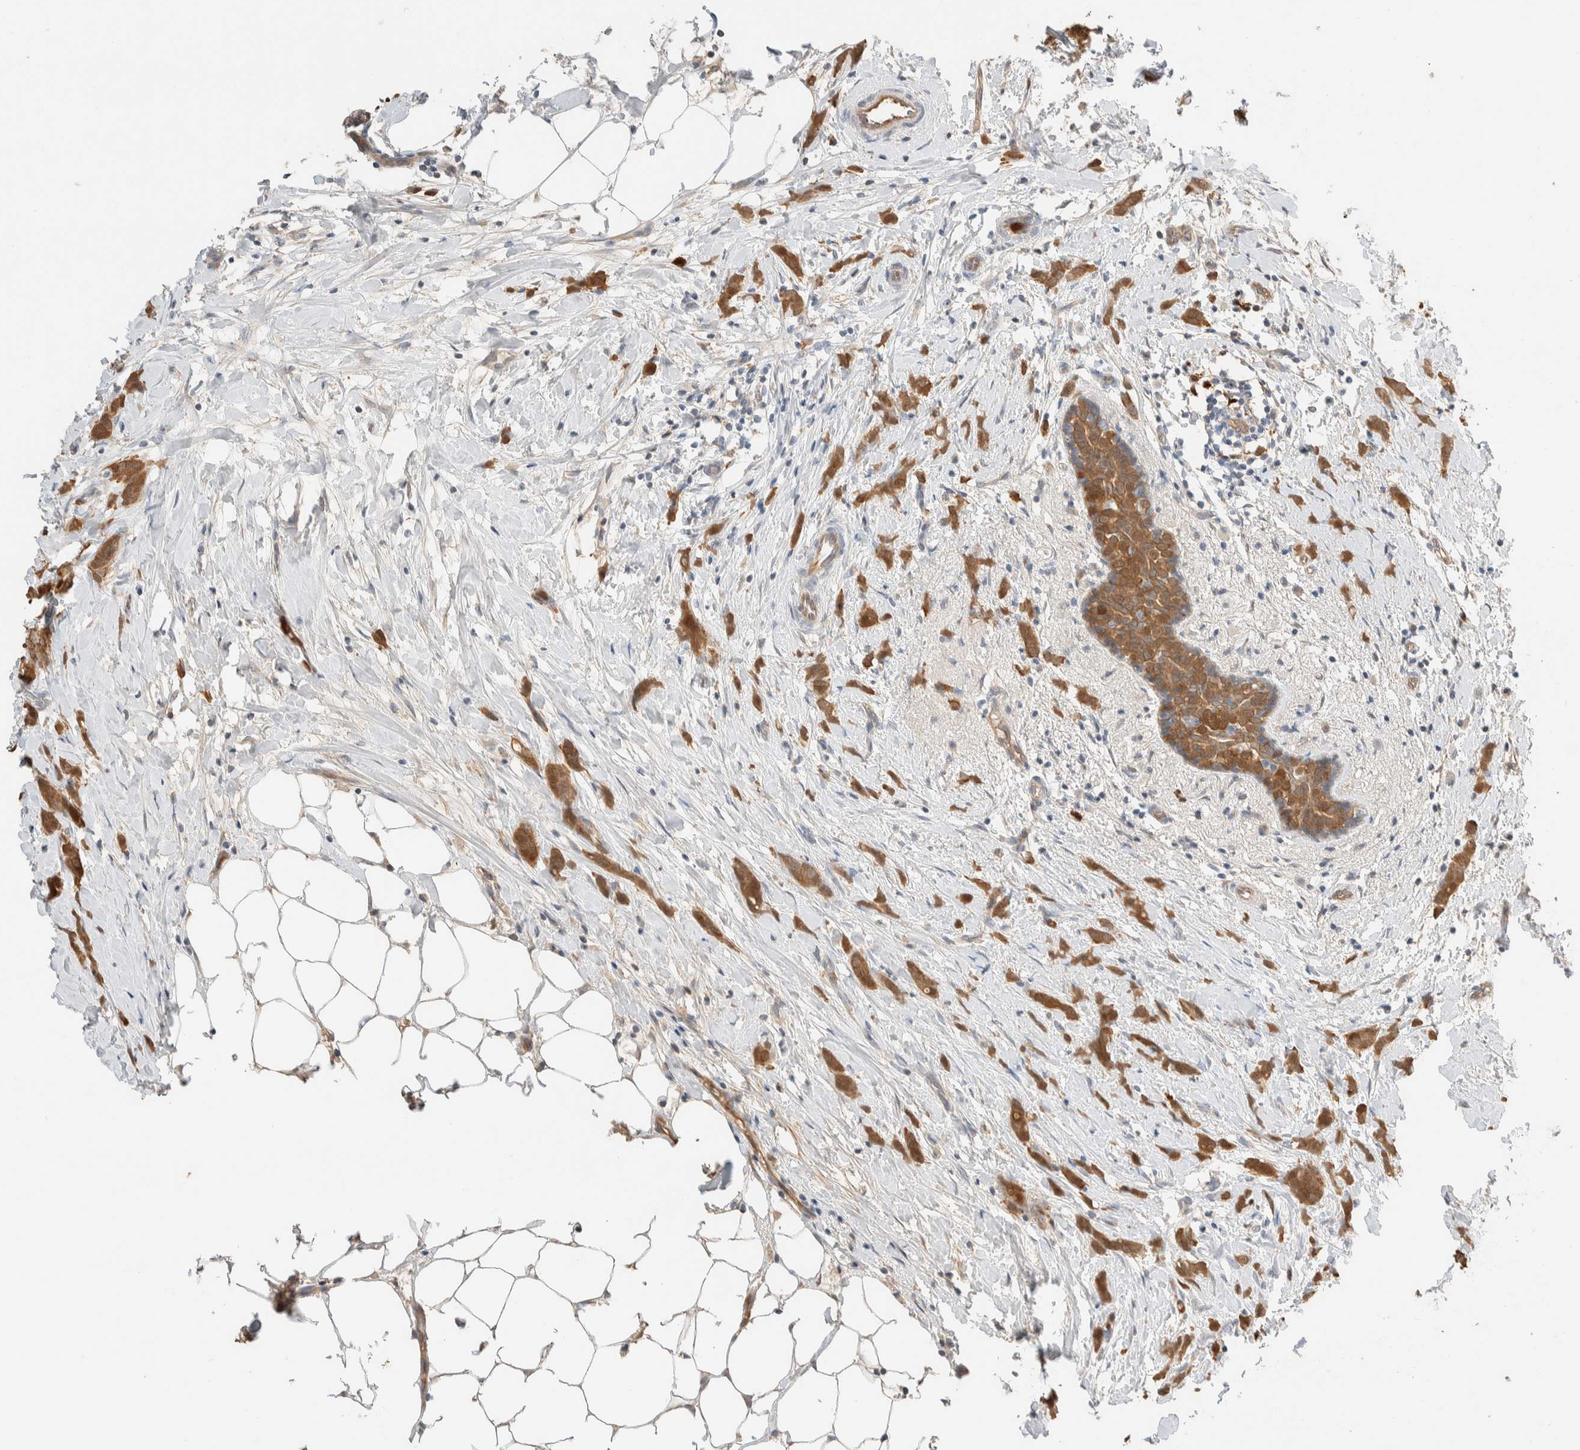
{"staining": {"intensity": "moderate", "quantity": ">75%", "location": "cytoplasmic/membranous"}, "tissue": "breast cancer", "cell_type": "Tumor cells", "image_type": "cancer", "snomed": [{"axis": "morphology", "description": "Lobular carcinoma, in situ"}, {"axis": "morphology", "description": "Lobular carcinoma"}, {"axis": "topography", "description": "Breast"}], "caption": "This histopathology image reveals immunohistochemistry (IHC) staining of human breast cancer (lobular carcinoma), with medium moderate cytoplasmic/membranous staining in about >75% of tumor cells.", "gene": "SETD4", "patient": {"sex": "female", "age": 41}}